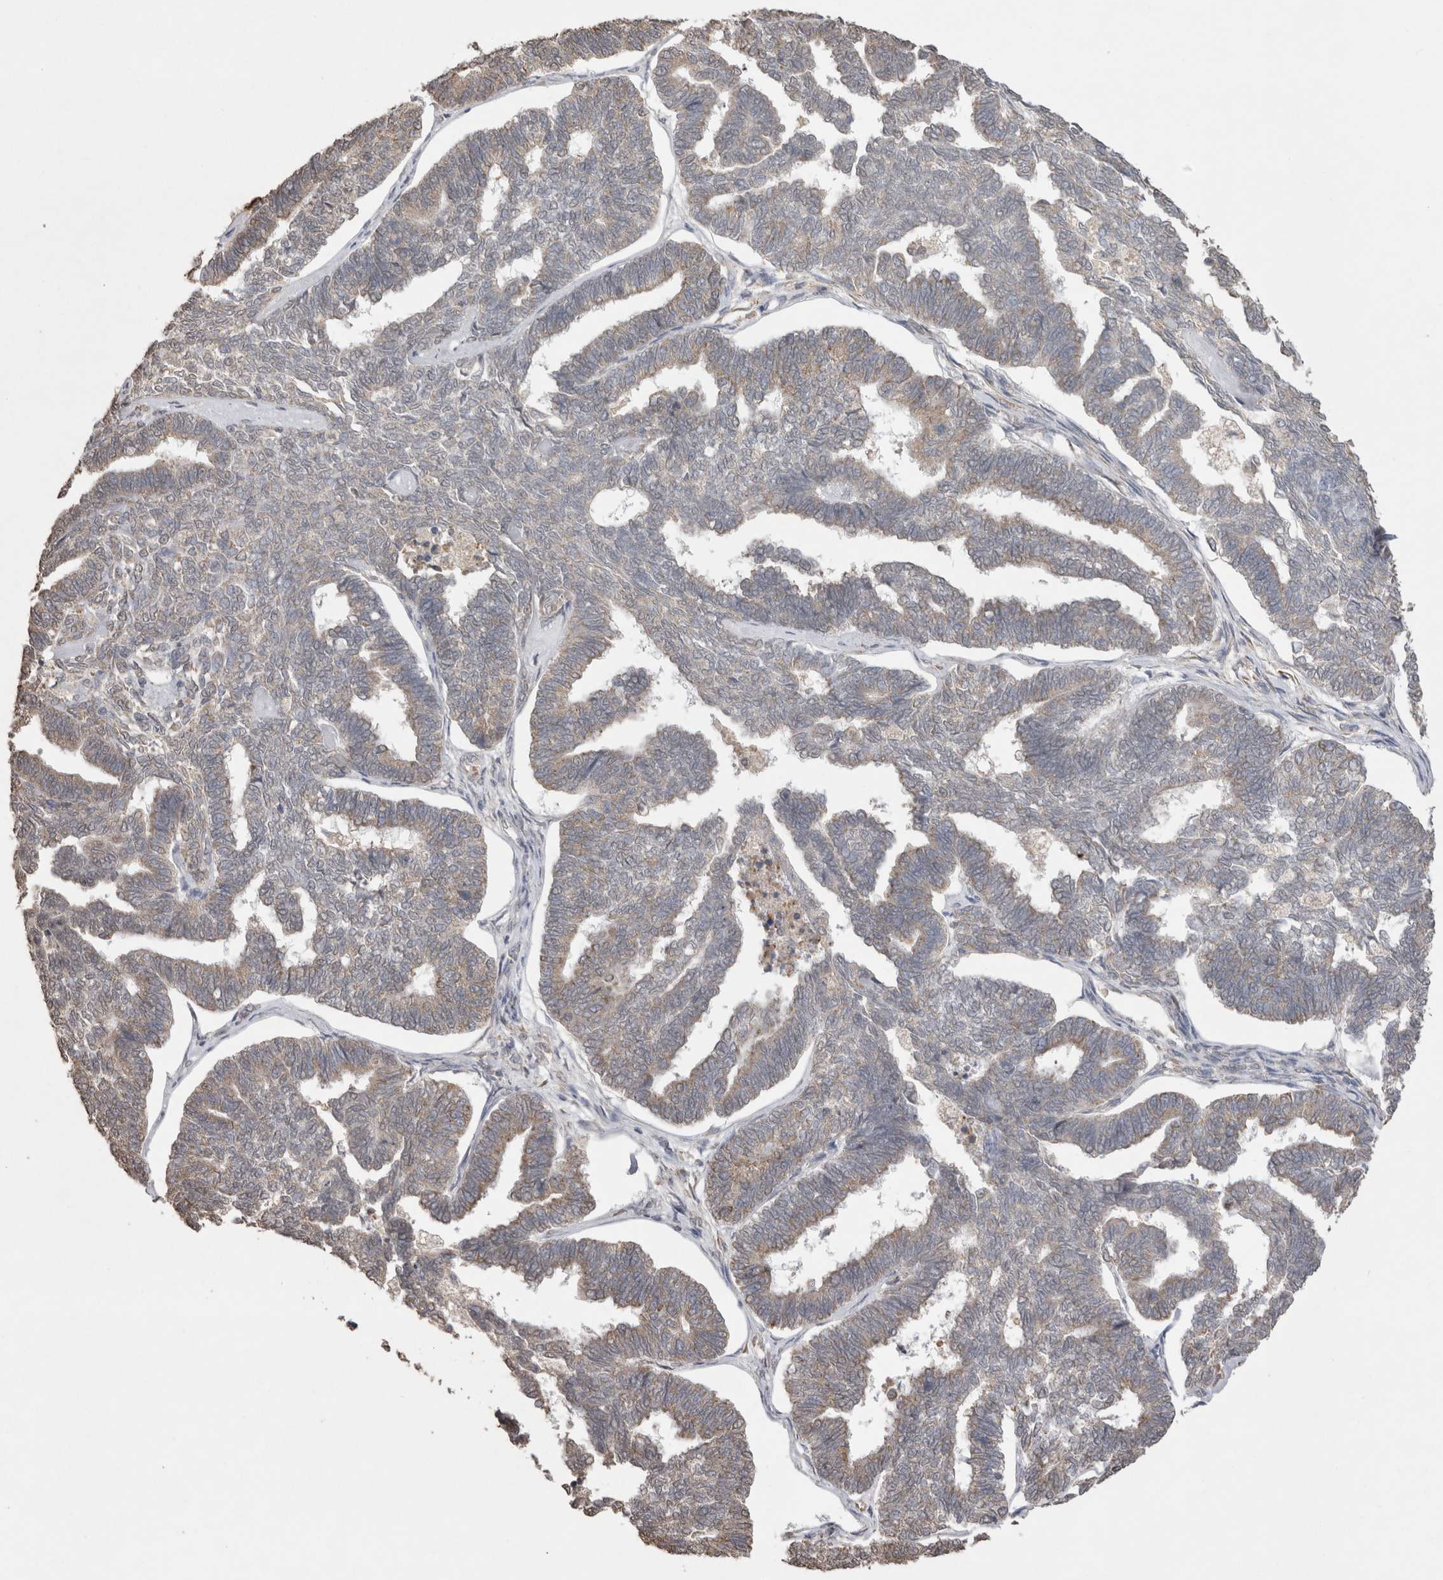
{"staining": {"intensity": "weak", "quantity": "<25%", "location": "cytoplasmic/membranous"}, "tissue": "endometrial cancer", "cell_type": "Tumor cells", "image_type": "cancer", "snomed": [{"axis": "morphology", "description": "Adenocarcinoma, NOS"}, {"axis": "topography", "description": "Endometrium"}], "caption": "High magnification brightfield microscopy of adenocarcinoma (endometrial) stained with DAB (3,3'-diaminobenzidine) (brown) and counterstained with hematoxylin (blue): tumor cells show no significant expression.", "gene": "NOMO1", "patient": {"sex": "female", "age": 70}}